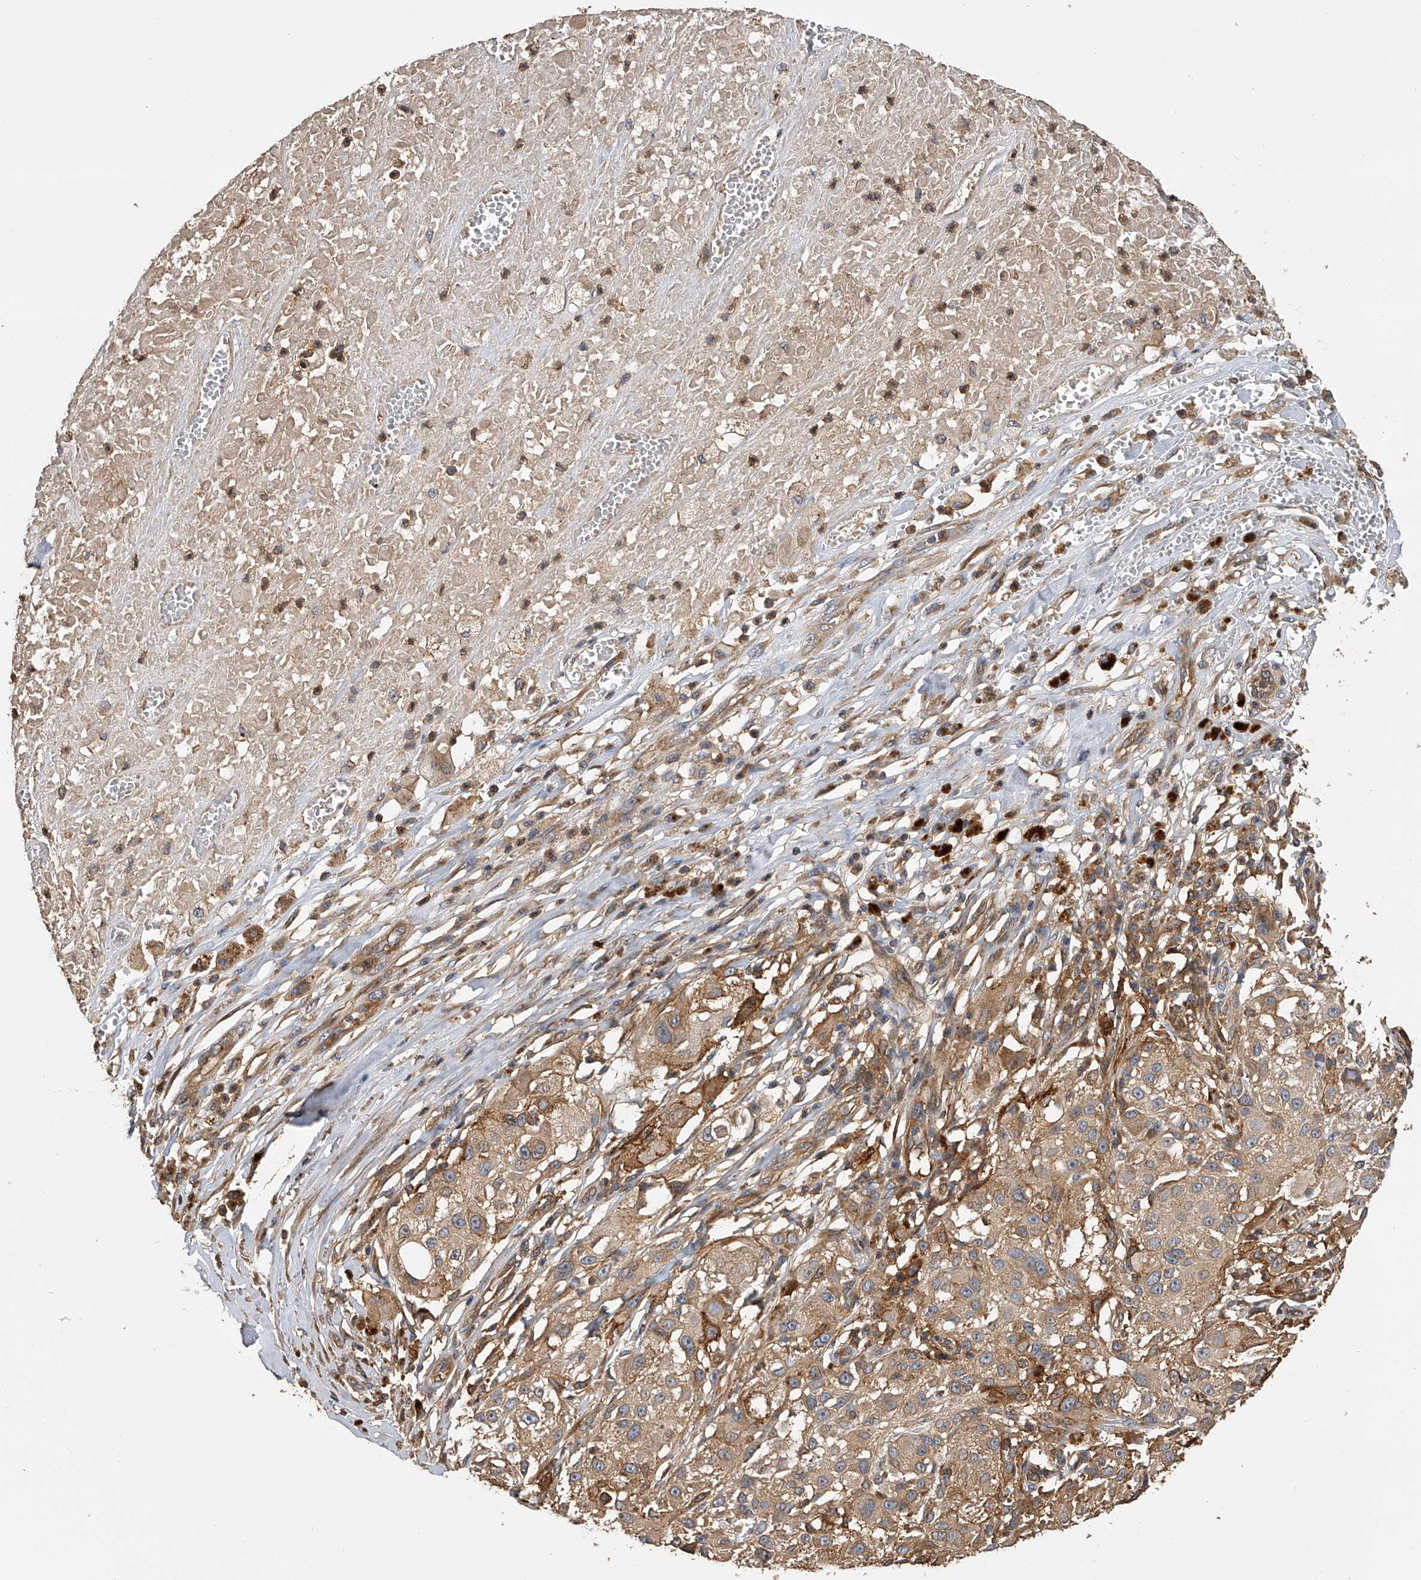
{"staining": {"intensity": "moderate", "quantity": ">75%", "location": "cytoplasmic/membranous"}, "tissue": "melanoma", "cell_type": "Tumor cells", "image_type": "cancer", "snomed": [{"axis": "morphology", "description": "Necrosis, NOS"}, {"axis": "morphology", "description": "Malignant melanoma, NOS"}, {"axis": "topography", "description": "Skin"}], "caption": "About >75% of tumor cells in malignant melanoma exhibit moderate cytoplasmic/membranous protein positivity as visualized by brown immunohistochemical staining.", "gene": "PTPRA", "patient": {"sex": "female", "age": 87}}